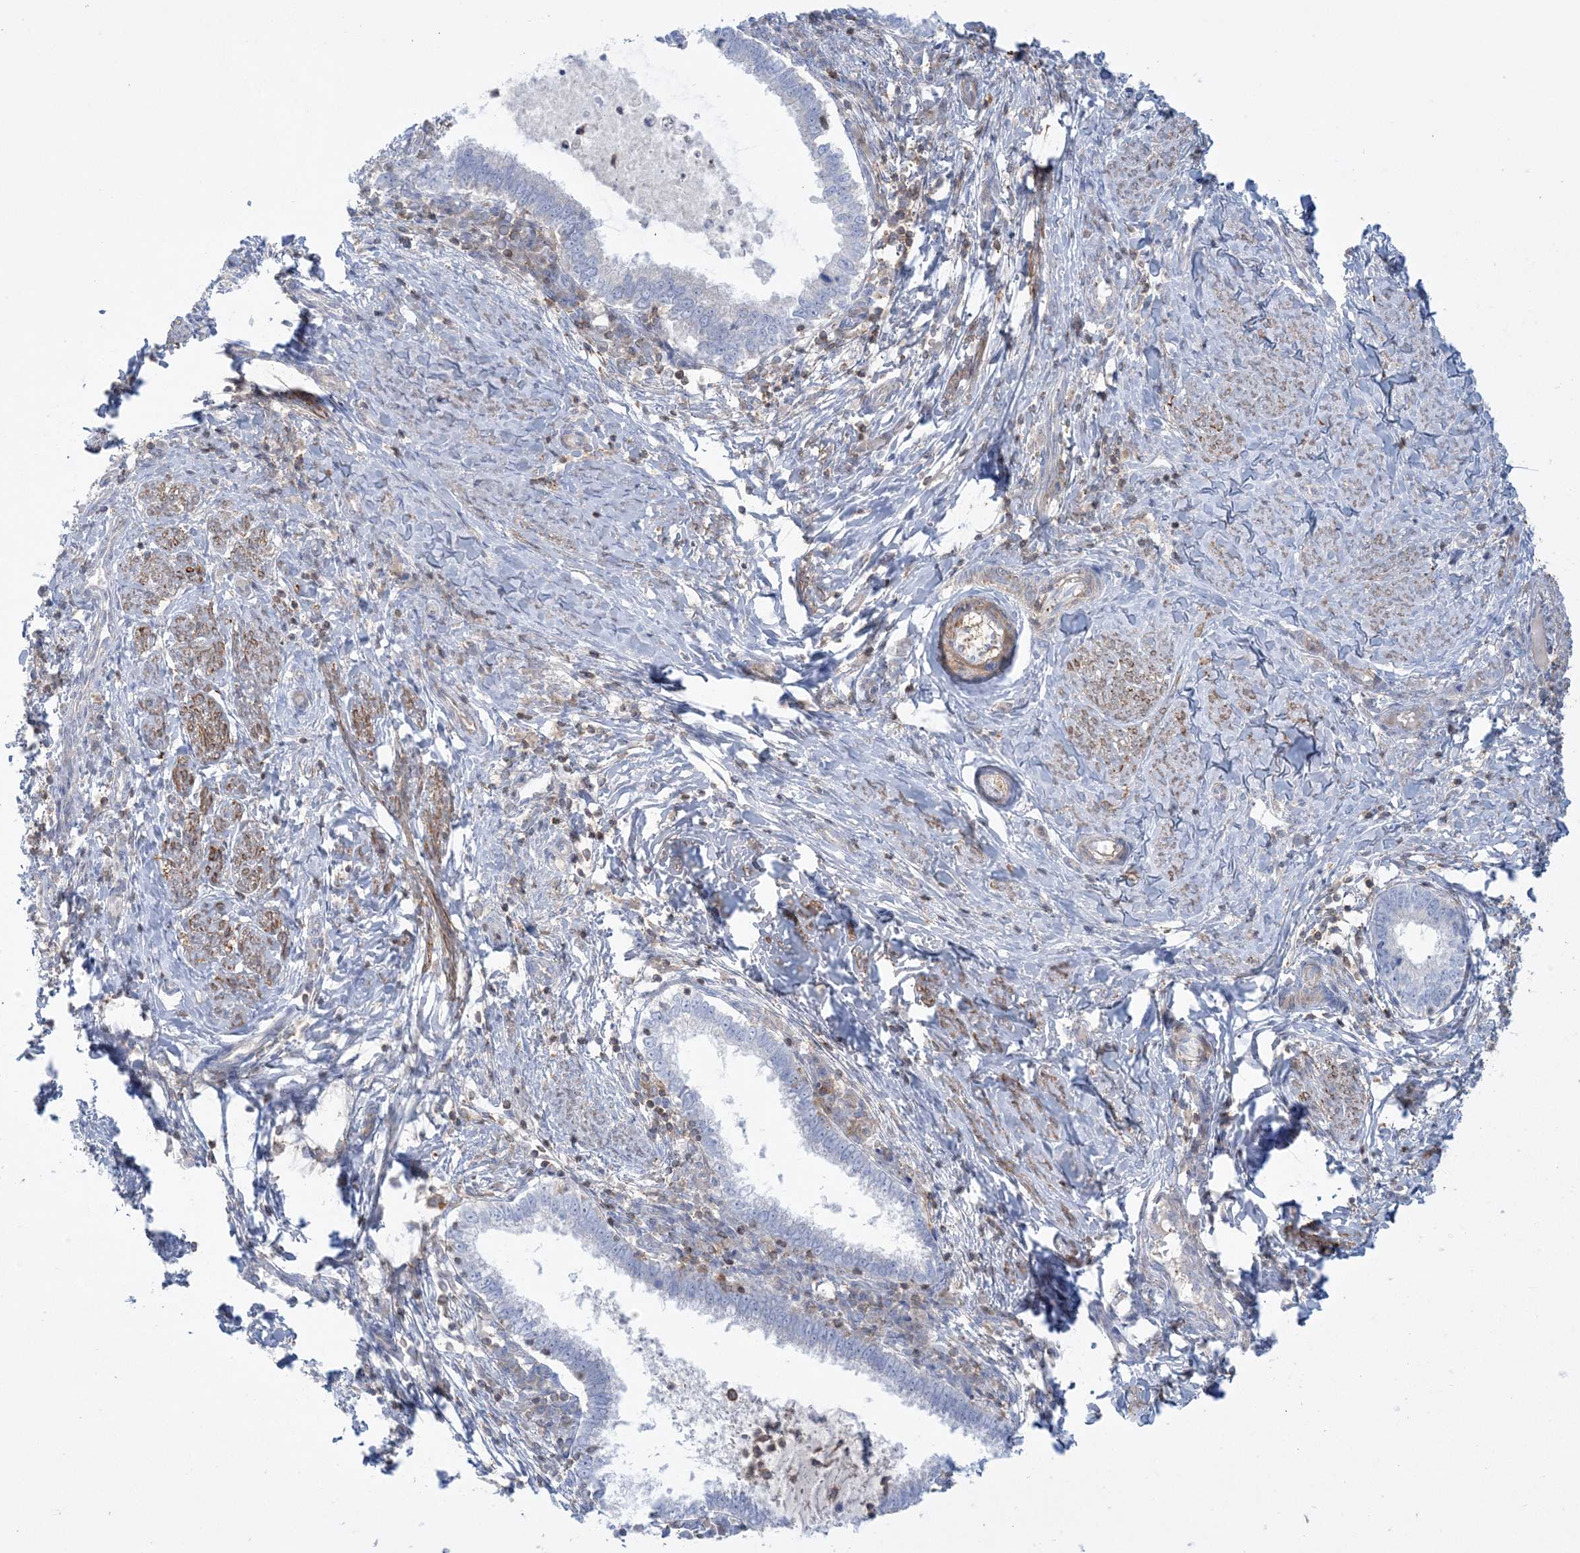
{"staining": {"intensity": "negative", "quantity": "none", "location": "none"}, "tissue": "cervical cancer", "cell_type": "Tumor cells", "image_type": "cancer", "snomed": [{"axis": "morphology", "description": "Adenocarcinoma, NOS"}, {"axis": "topography", "description": "Cervix"}], "caption": "DAB (3,3'-diaminobenzidine) immunohistochemical staining of human adenocarcinoma (cervical) demonstrates no significant staining in tumor cells.", "gene": "ARHGAP30", "patient": {"sex": "female", "age": 36}}